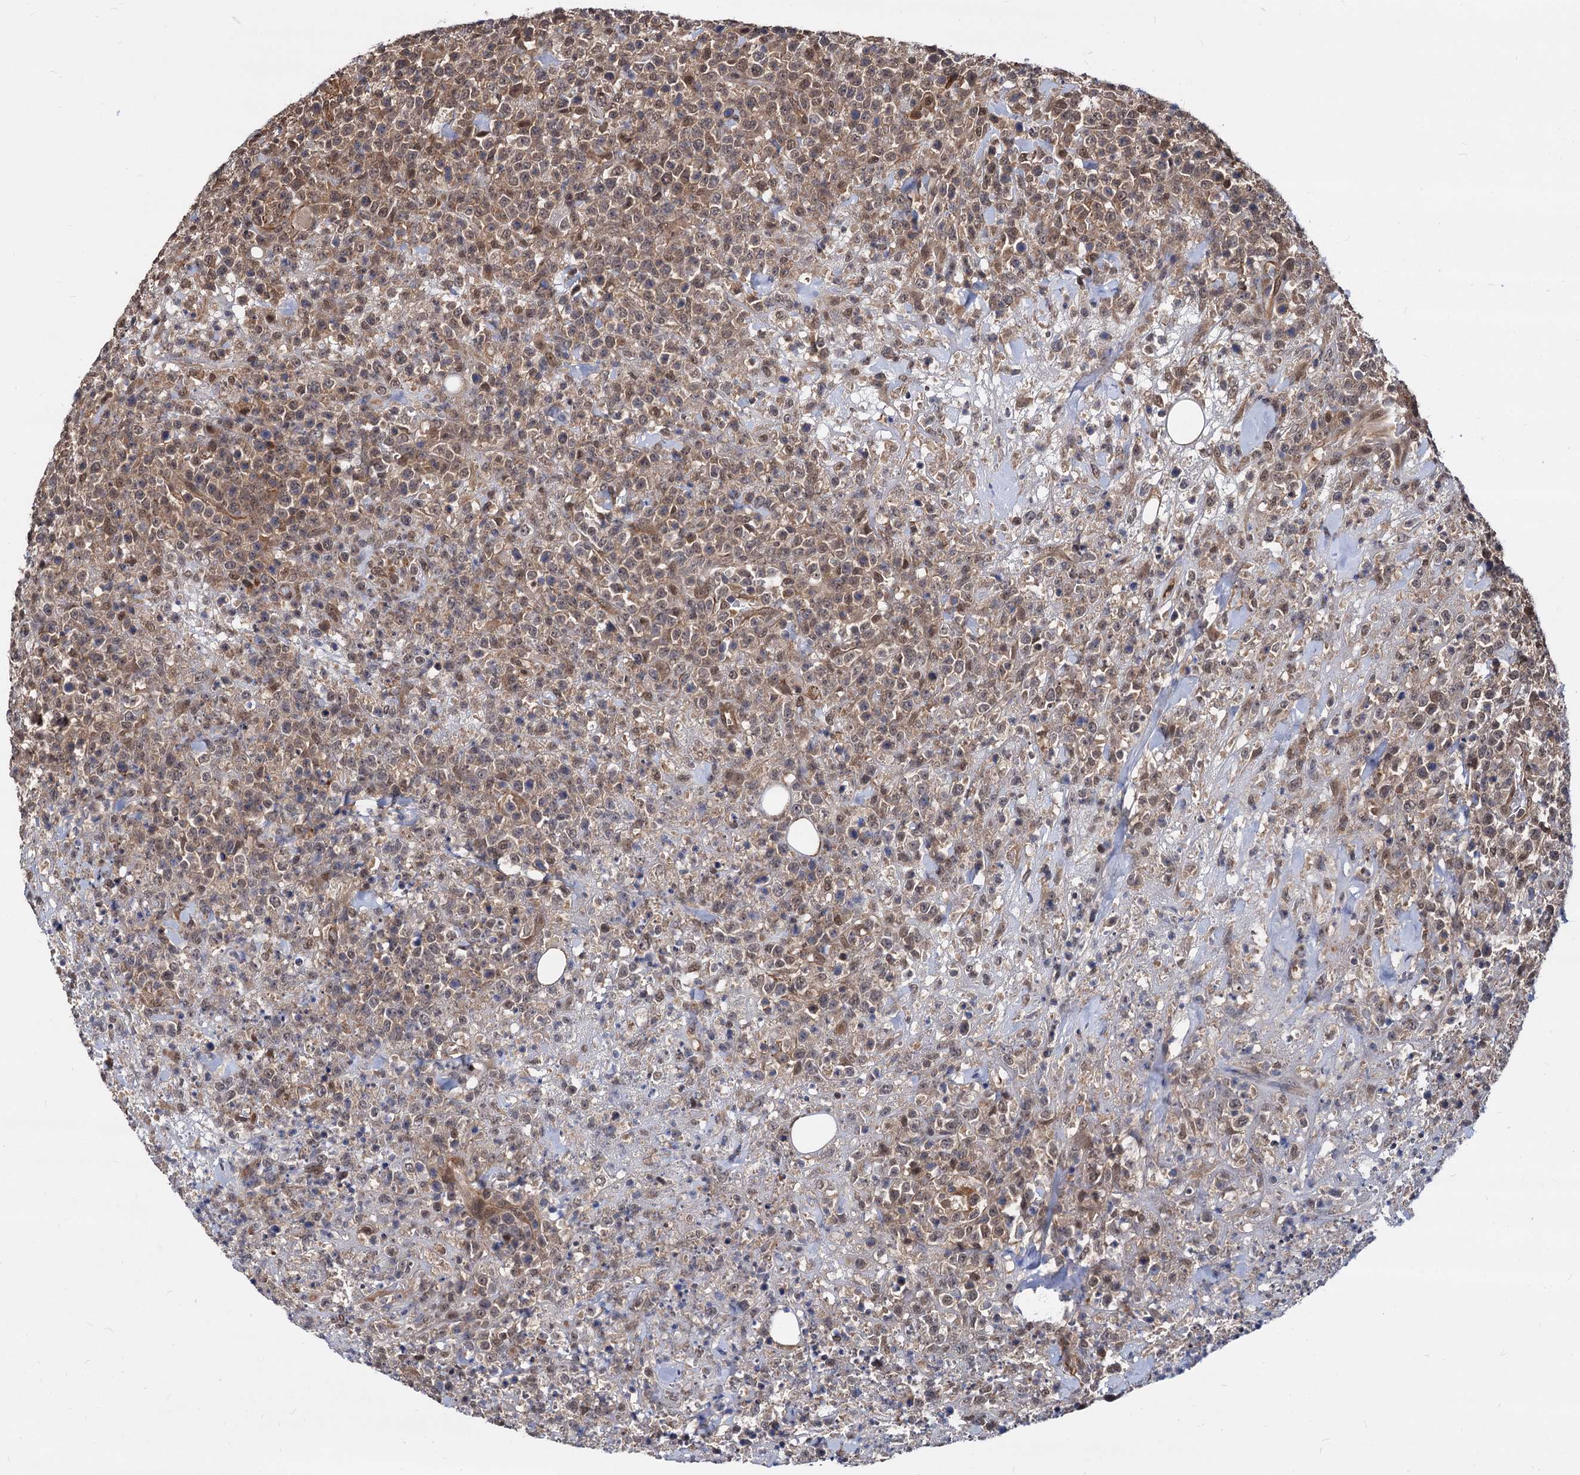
{"staining": {"intensity": "weak", "quantity": ">75%", "location": "cytoplasmic/membranous,nuclear"}, "tissue": "lymphoma", "cell_type": "Tumor cells", "image_type": "cancer", "snomed": [{"axis": "morphology", "description": "Malignant lymphoma, non-Hodgkin's type, High grade"}, {"axis": "topography", "description": "Colon"}], "caption": "Immunohistochemistry (IHC) photomicrograph of neoplastic tissue: malignant lymphoma, non-Hodgkin's type (high-grade) stained using IHC reveals low levels of weak protein expression localized specifically in the cytoplasmic/membranous and nuclear of tumor cells, appearing as a cytoplasmic/membranous and nuclear brown color.", "gene": "PSMD4", "patient": {"sex": "female", "age": 53}}